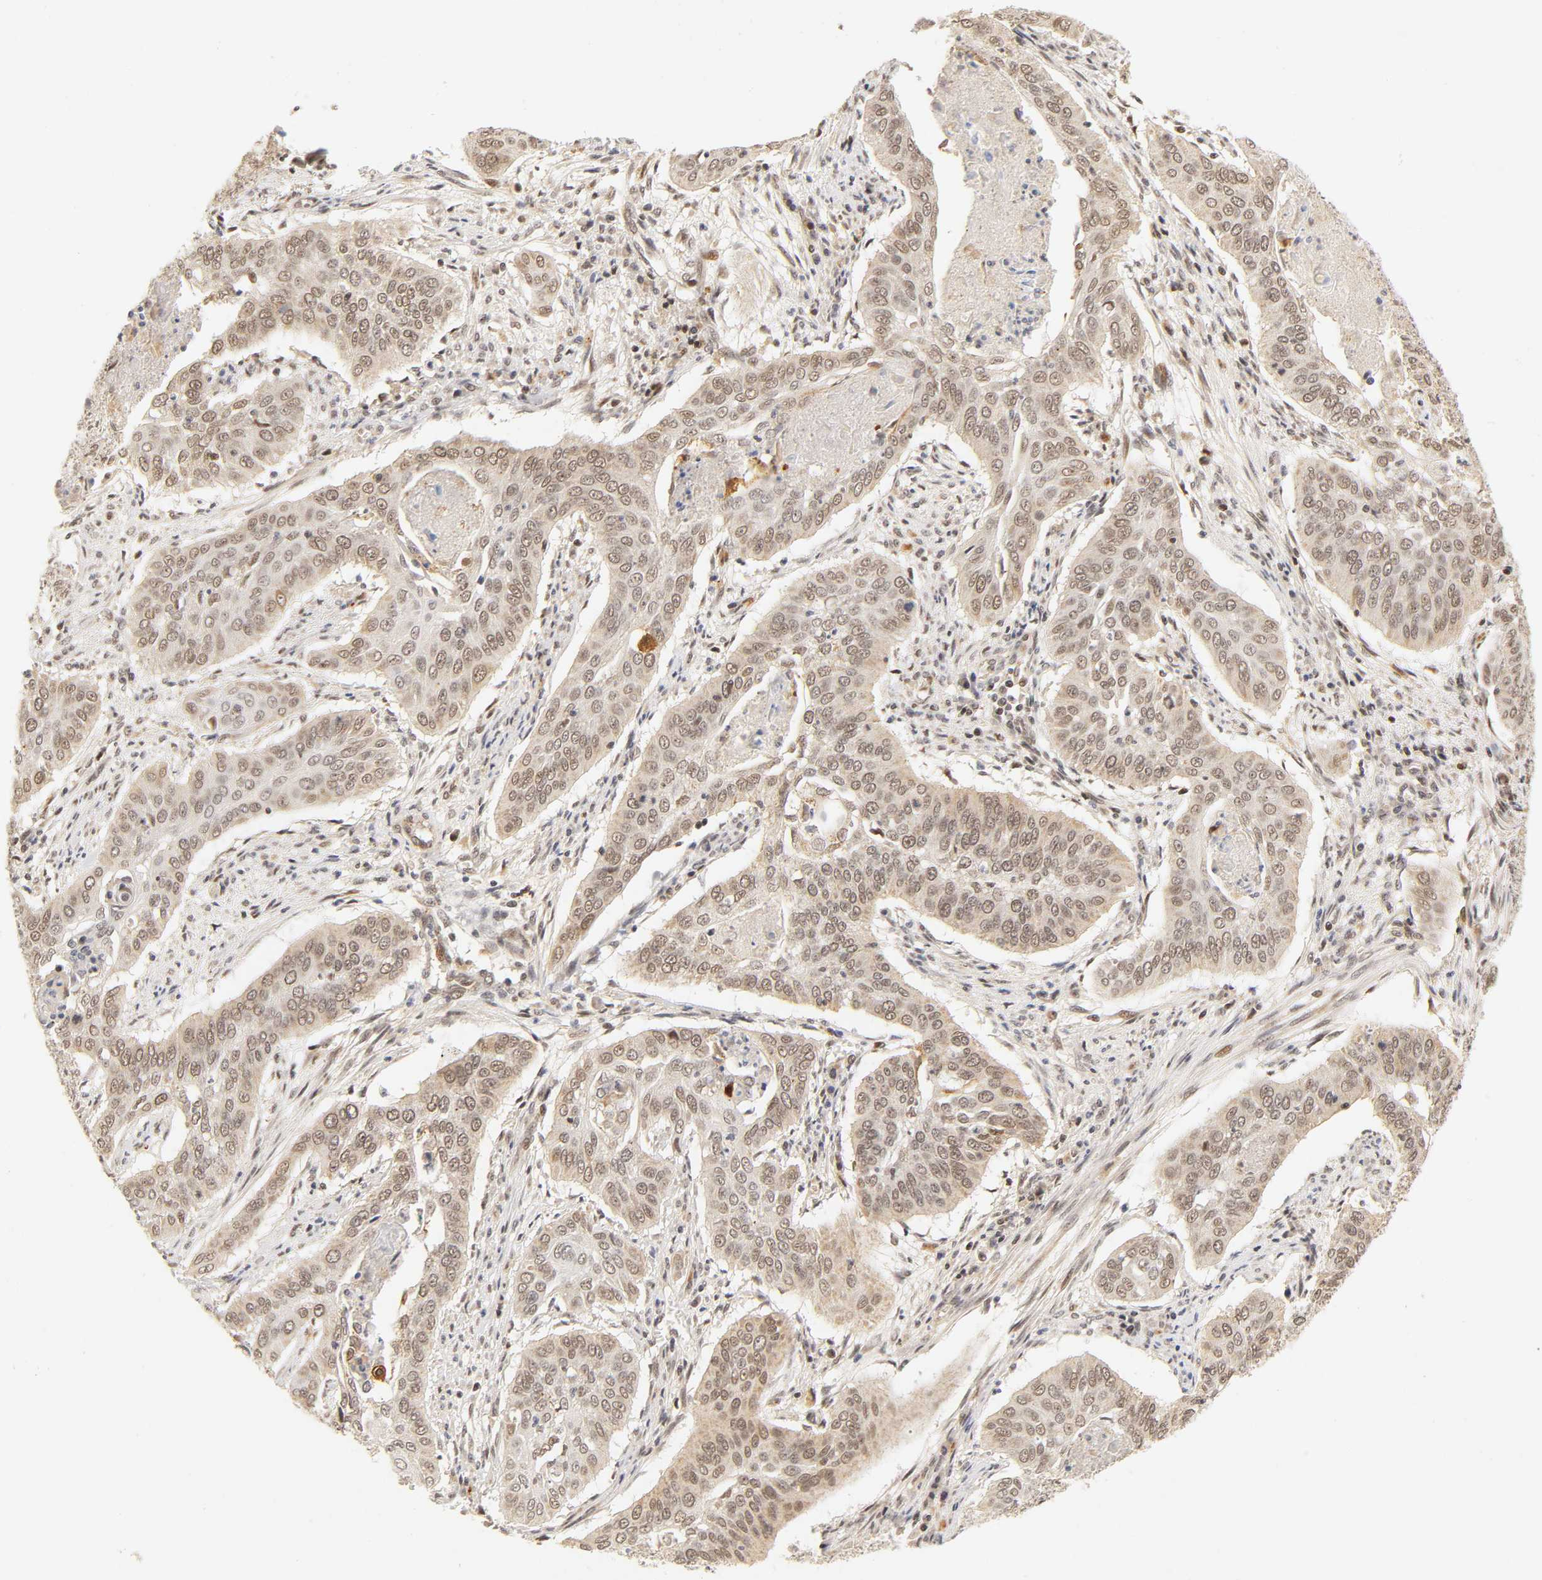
{"staining": {"intensity": "weak", "quantity": "25%-75%", "location": "cytoplasmic/membranous,nuclear"}, "tissue": "cervical cancer", "cell_type": "Tumor cells", "image_type": "cancer", "snomed": [{"axis": "morphology", "description": "Squamous cell carcinoma, NOS"}, {"axis": "topography", "description": "Cervix"}], "caption": "Weak cytoplasmic/membranous and nuclear expression is identified in about 25%-75% of tumor cells in cervical squamous cell carcinoma. Nuclei are stained in blue.", "gene": "TAF10", "patient": {"sex": "female", "age": 39}}